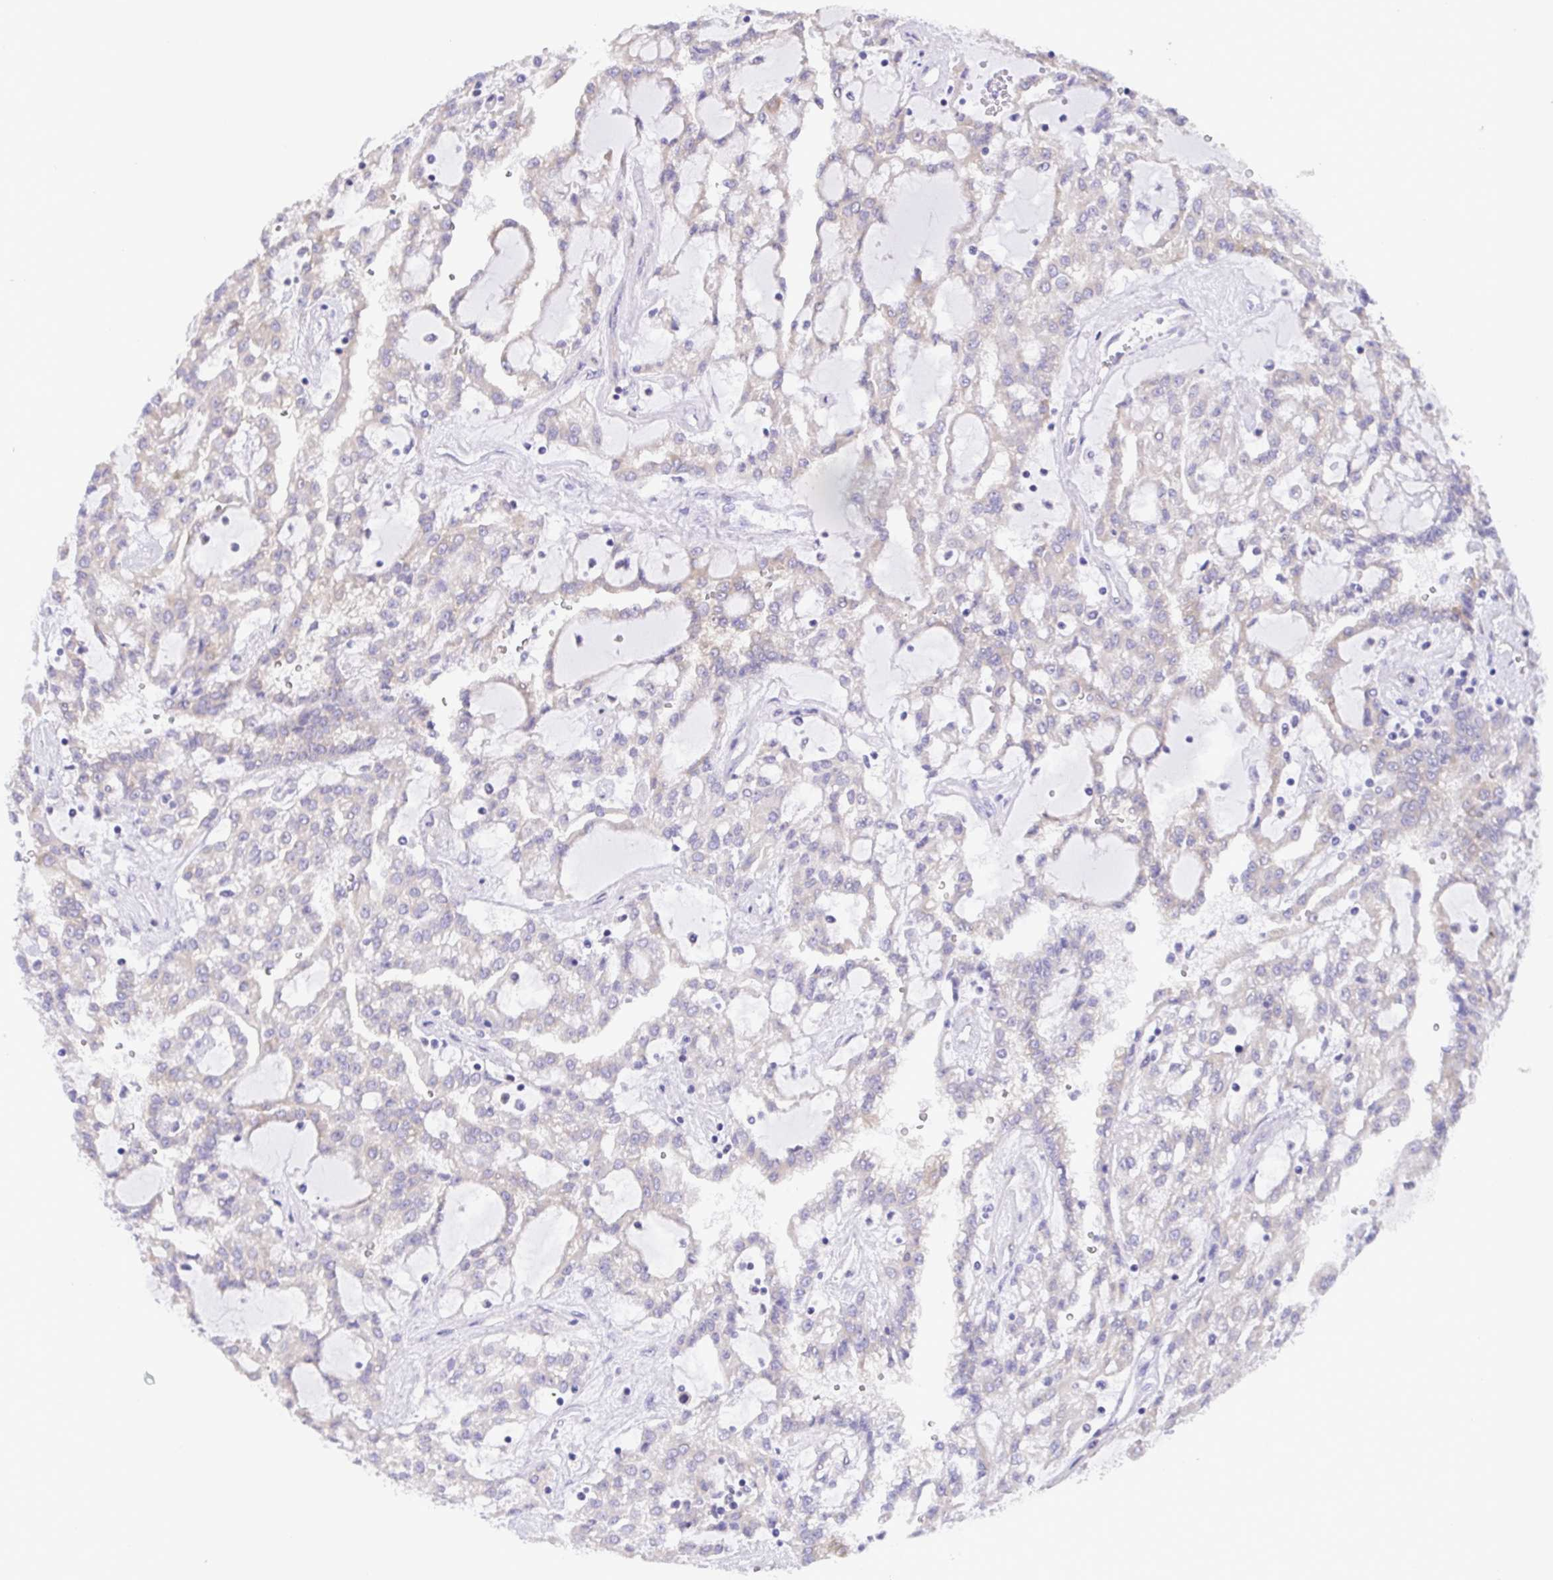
{"staining": {"intensity": "negative", "quantity": "none", "location": "none"}, "tissue": "renal cancer", "cell_type": "Tumor cells", "image_type": "cancer", "snomed": [{"axis": "morphology", "description": "Adenocarcinoma, NOS"}, {"axis": "topography", "description": "Kidney"}], "caption": "Renal cancer was stained to show a protein in brown. There is no significant staining in tumor cells. (IHC, brightfield microscopy, high magnification).", "gene": "TNNI3", "patient": {"sex": "male", "age": 63}}